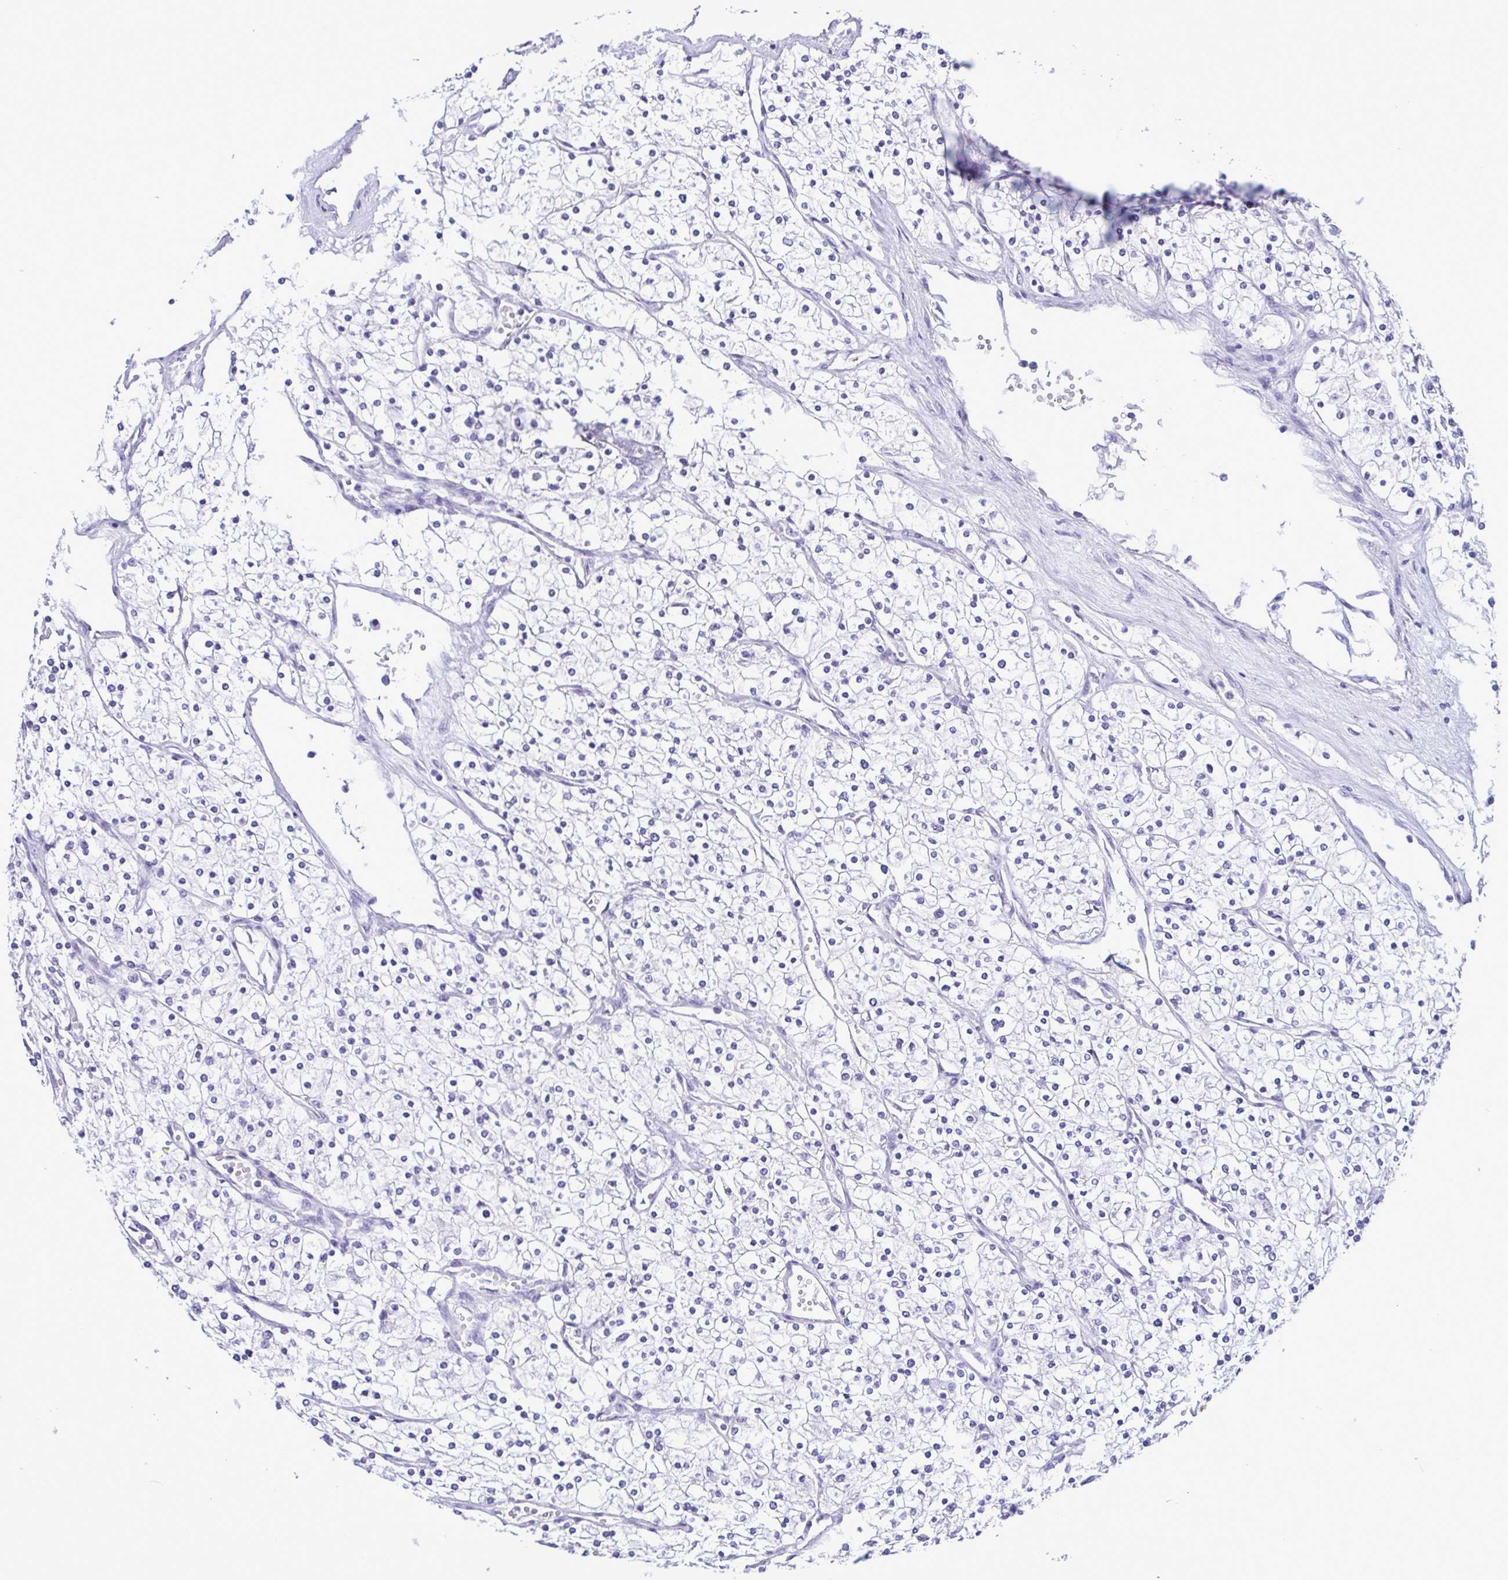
{"staining": {"intensity": "negative", "quantity": "none", "location": "none"}, "tissue": "renal cancer", "cell_type": "Tumor cells", "image_type": "cancer", "snomed": [{"axis": "morphology", "description": "Adenocarcinoma, NOS"}, {"axis": "topography", "description": "Kidney"}], "caption": "DAB (3,3'-diaminobenzidine) immunohistochemical staining of renal cancer (adenocarcinoma) shows no significant expression in tumor cells.", "gene": "CBY2", "patient": {"sex": "male", "age": 80}}